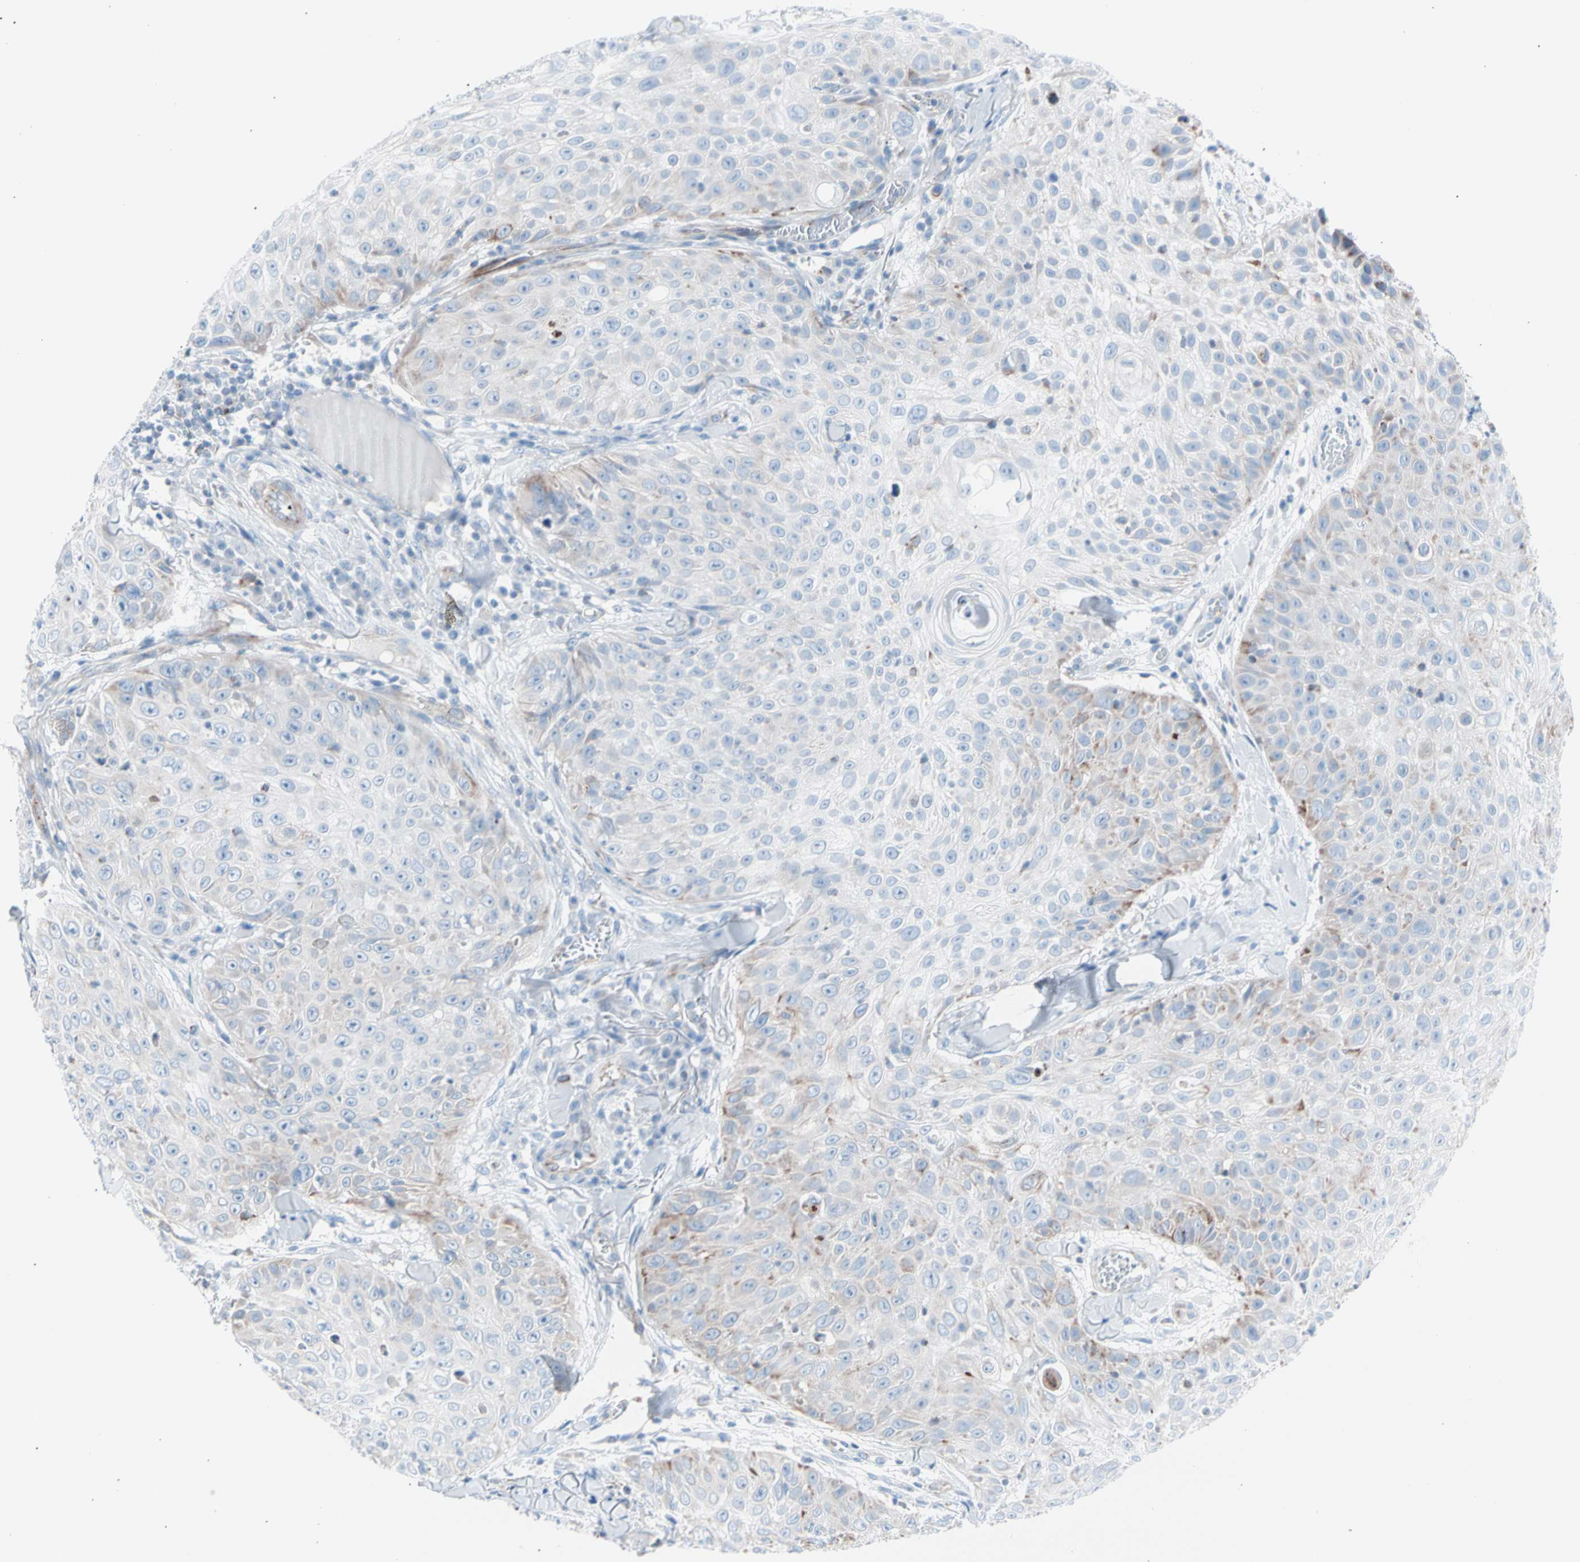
{"staining": {"intensity": "moderate", "quantity": "<25%", "location": "cytoplasmic/membranous"}, "tissue": "skin cancer", "cell_type": "Tumor cells", "image_type": "cancer", "snomed": [{"axis": "morphology", "description": "Squamous cell carcinoma, NOS"}, {"axis": "topography", "description": "Skin"}], "caption": "Tumor cells demonstrate low levels of moderate cytoplasmic/membranous staining in approximately <25% of cells in squamous cell carcinoma (skin).", "gene": "HK1", "patient": {"sex": "male", "age": 86}}